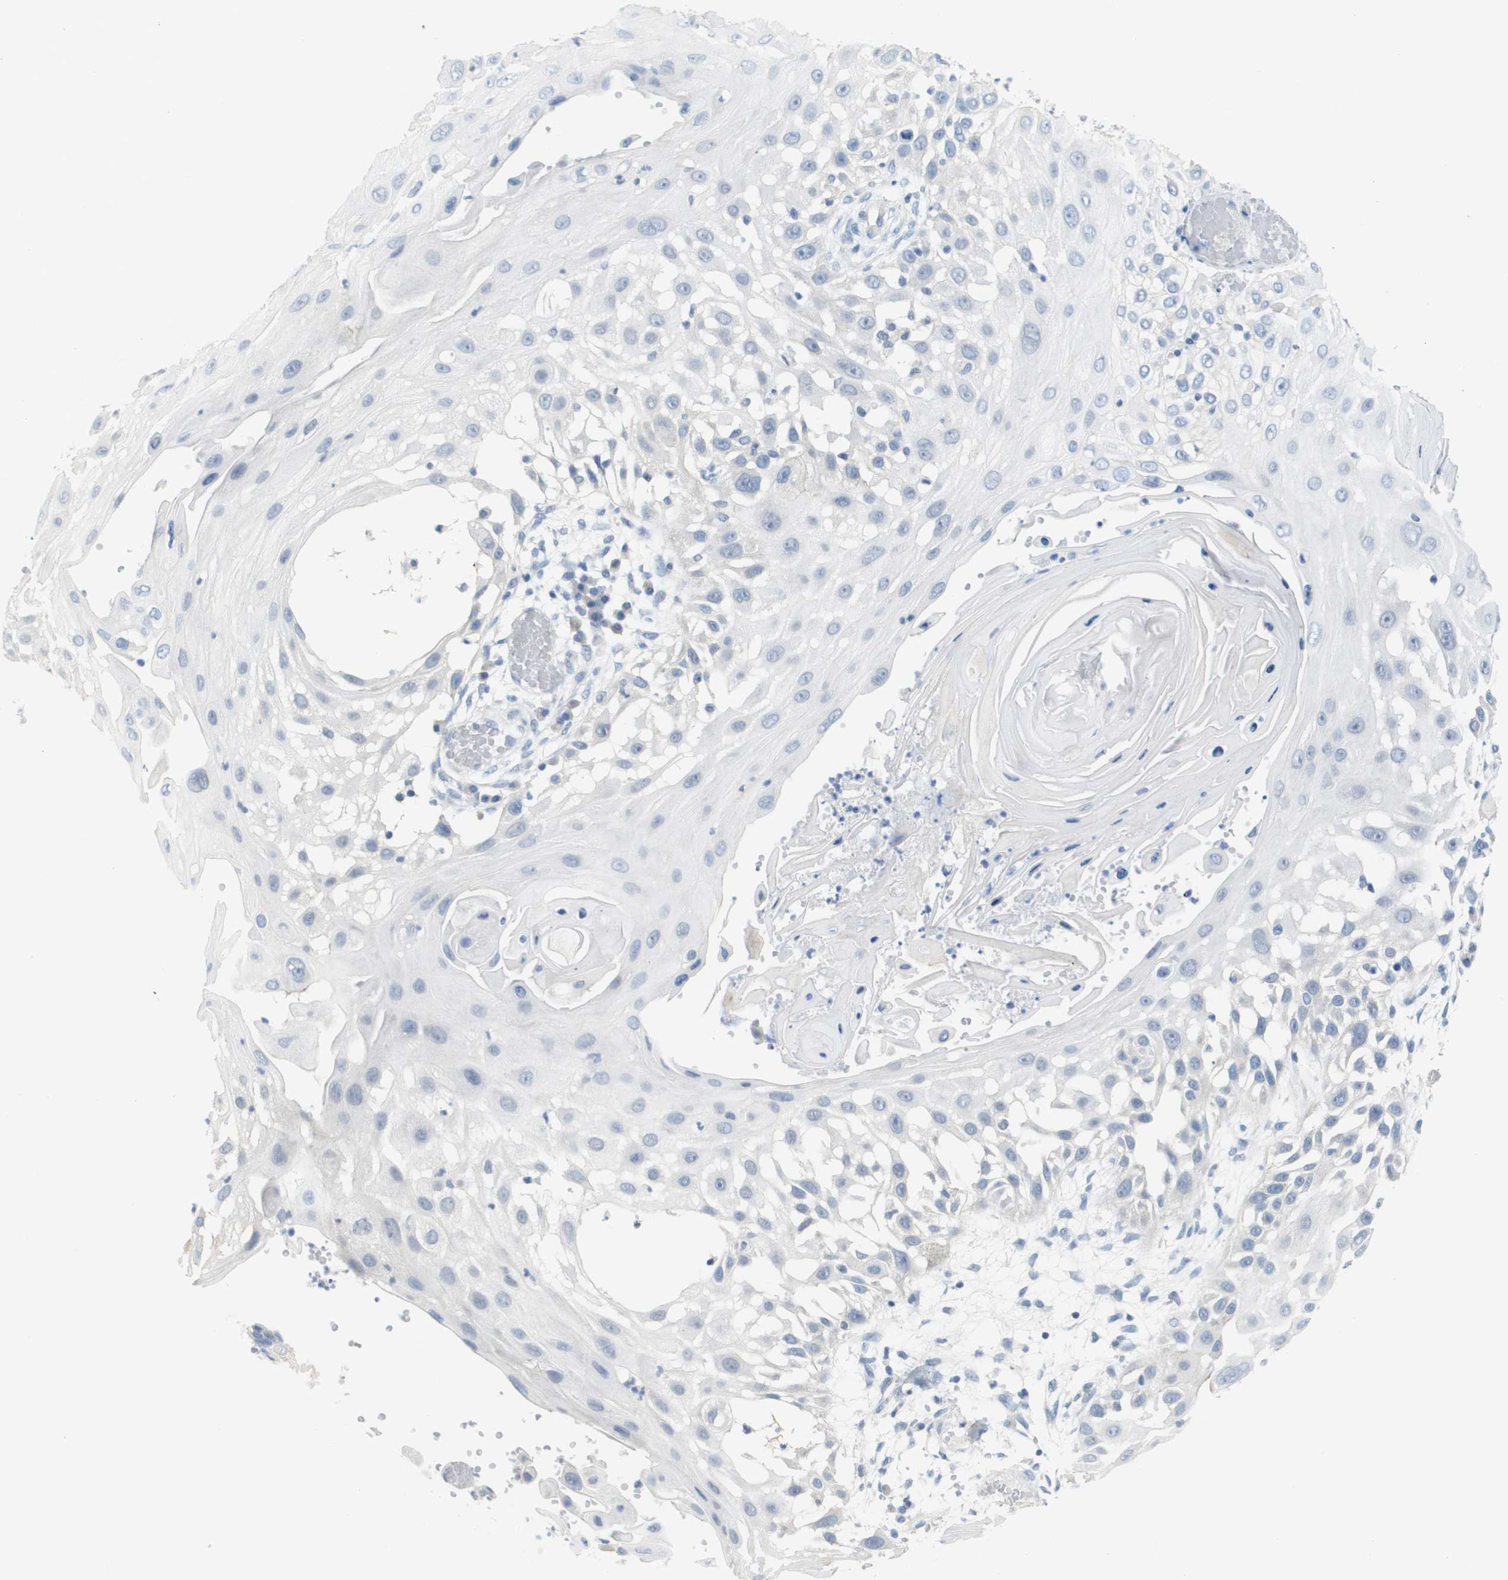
{"staining": {"intensity": "negative", "quantity": "none", "location": "none"}, "tissue": "skin cancer", "cell_type": "Tumor cells", "image_type": "cancer", "snomed": [{"axis": "morphology", "description": "Squamous cell carcinoma, NOS"}, {"axis": "topography", "description": "Skin"}], "caption": "Tumor cells are negative for brown protein staining in skin cancer (squamous cell carcinoma).", "gene": "PDE4A", "patient": {"sex": "female", "age": 44}}